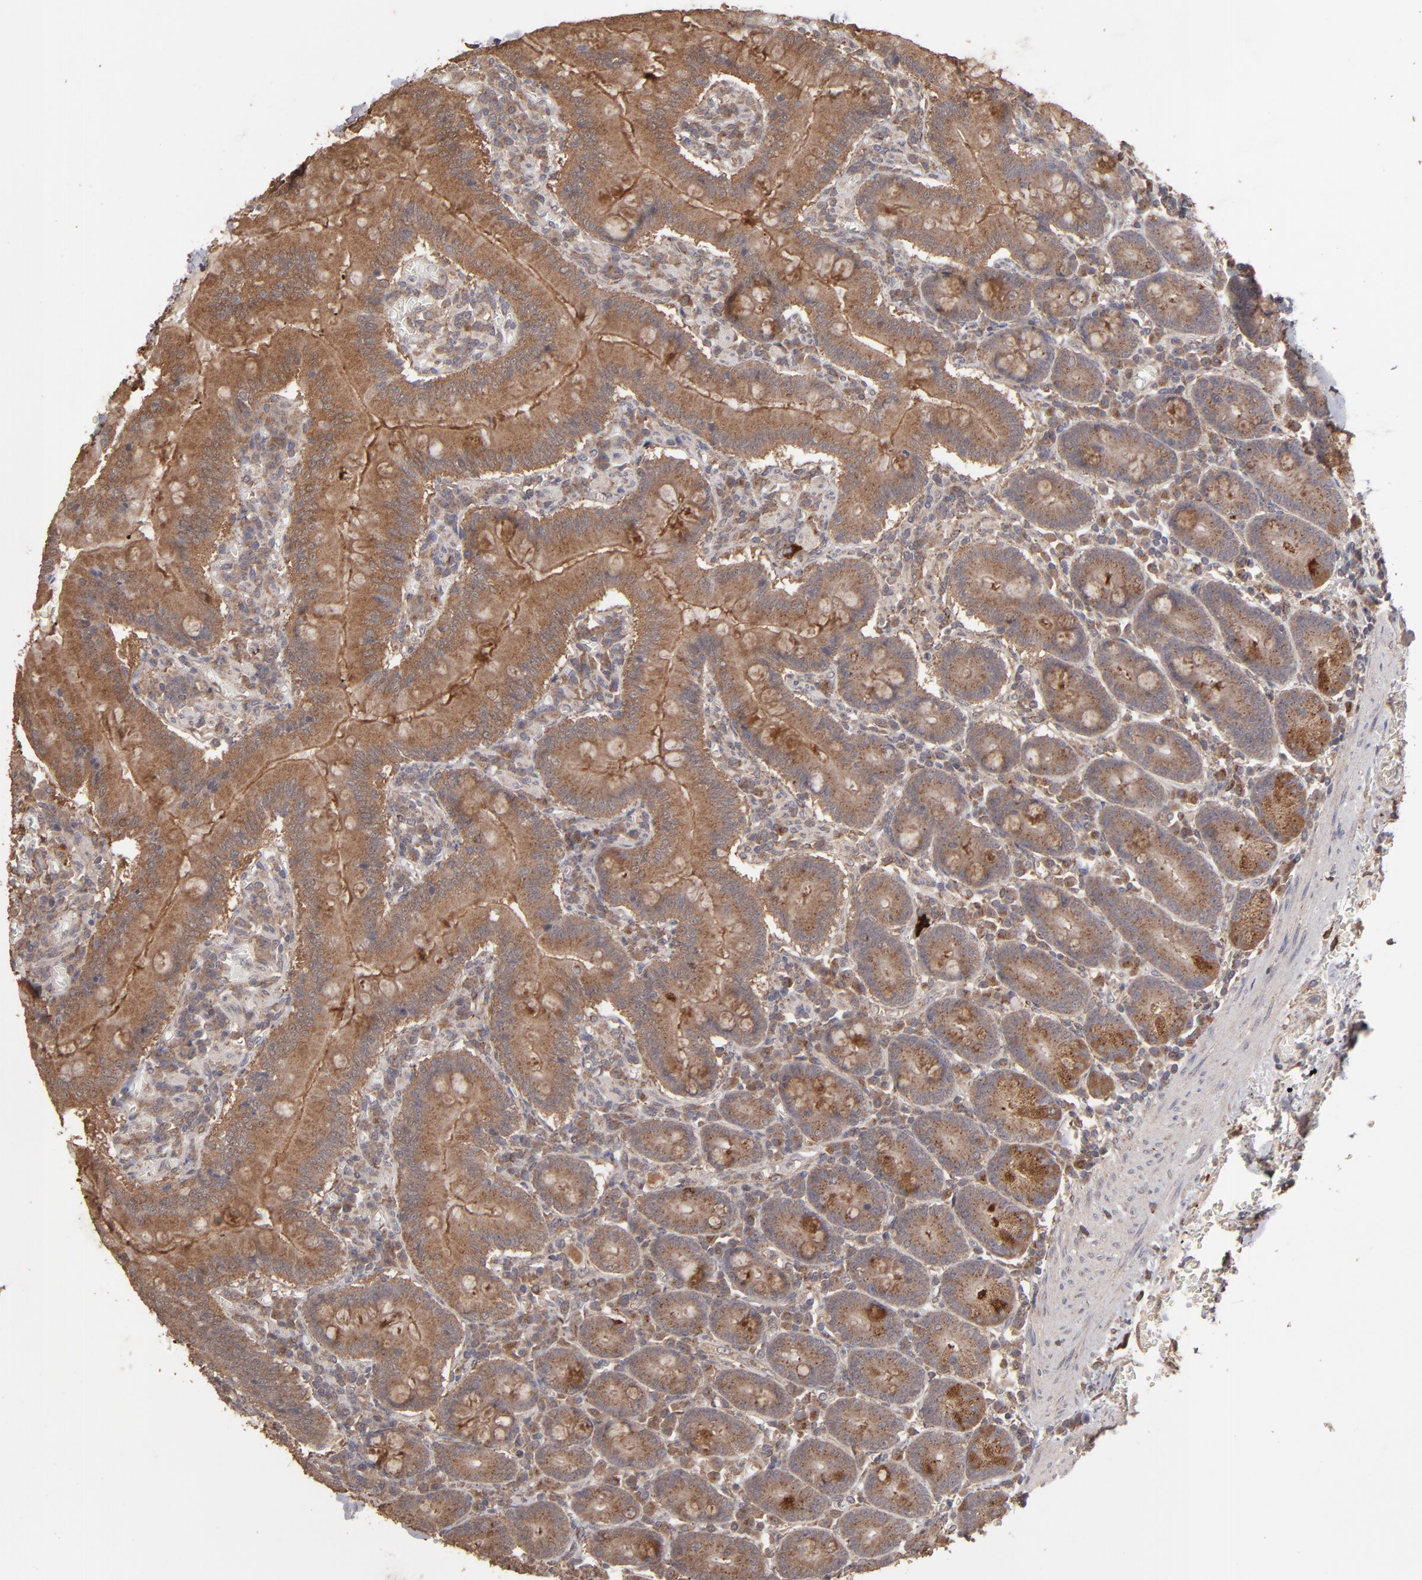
{"staining": {"intensity": "moderate", "quantity": ">75%", "location": "cytoplasmic/membranous"}, "tissue": "small intestine", "cell_type": "Glandular cells", "image_type": "normal", "snomed": [{"axis": "morphology", "description": "Normal tissue, NOS"}, {"axis": "topography", "description": "Small intestine"}], "caption": "Unremarkable small intestine demonstrates moderate cytoplasmic/membranous expression in approximately >75% of glandular cells, visualized by immunohistochemistry. (brown staining indicates protein expression, while blue staining denotes nuclei).", "gene": "MMP2", "patient": {"sex": "male", "age": 71}}